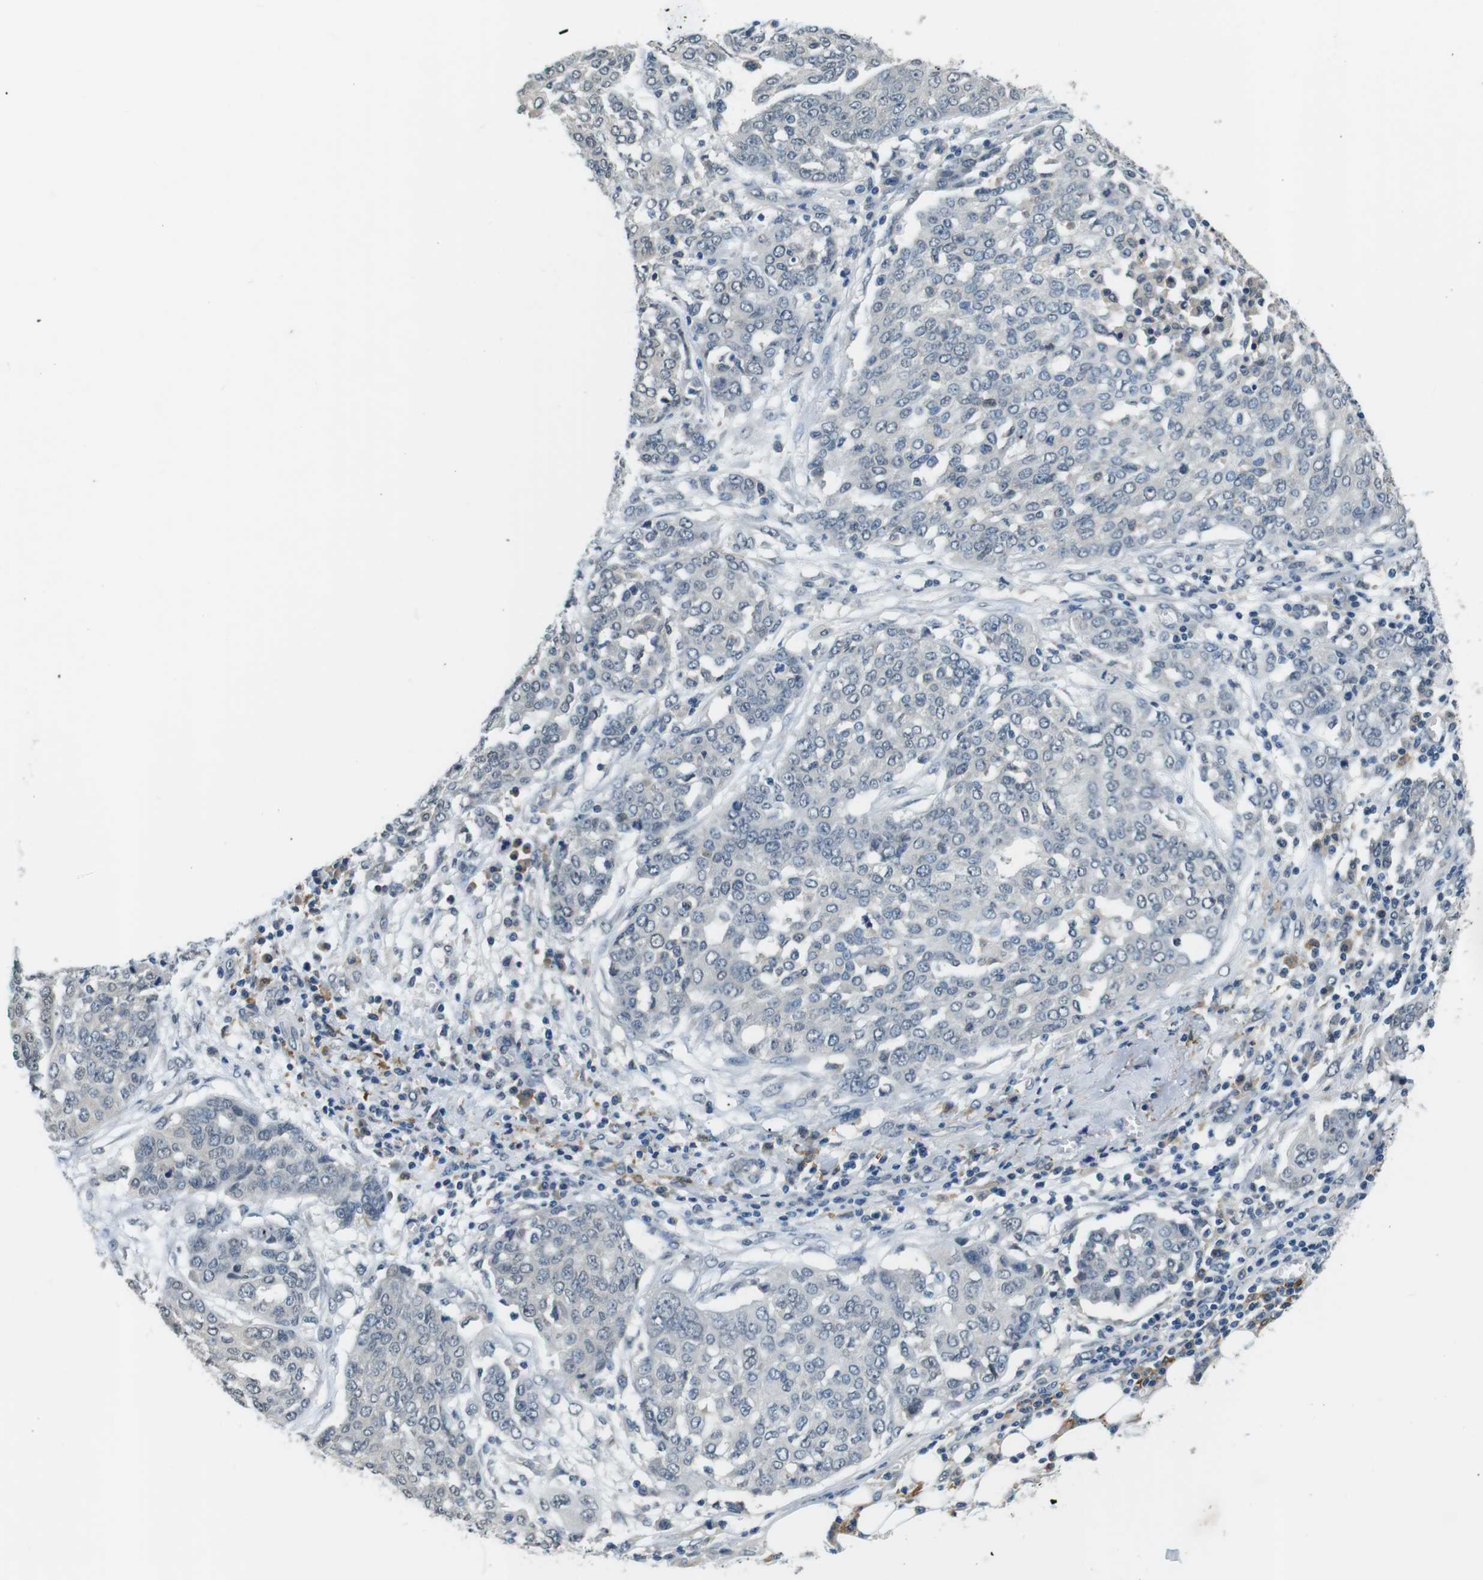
{"staining": {"intensity": "negative", "quantity": "none", "location": "none"}, "tissue": "ovarian cancer", "cell_type": "Tumor cells", "image_type": "cancer", "snomed": [{"axis": "morphology", "description": "Cystadenocarcinoma, serous, NOS"}, {"axis": "topography", "description": "Soft tissue"}, {"axis": "topography", "description": "Ovary"}], "caption": "Tumor cells are negative for protein expression in human ovarian cancer.", "gene": "CD163L1", "patient": {"sex": "female", "age": 57}}